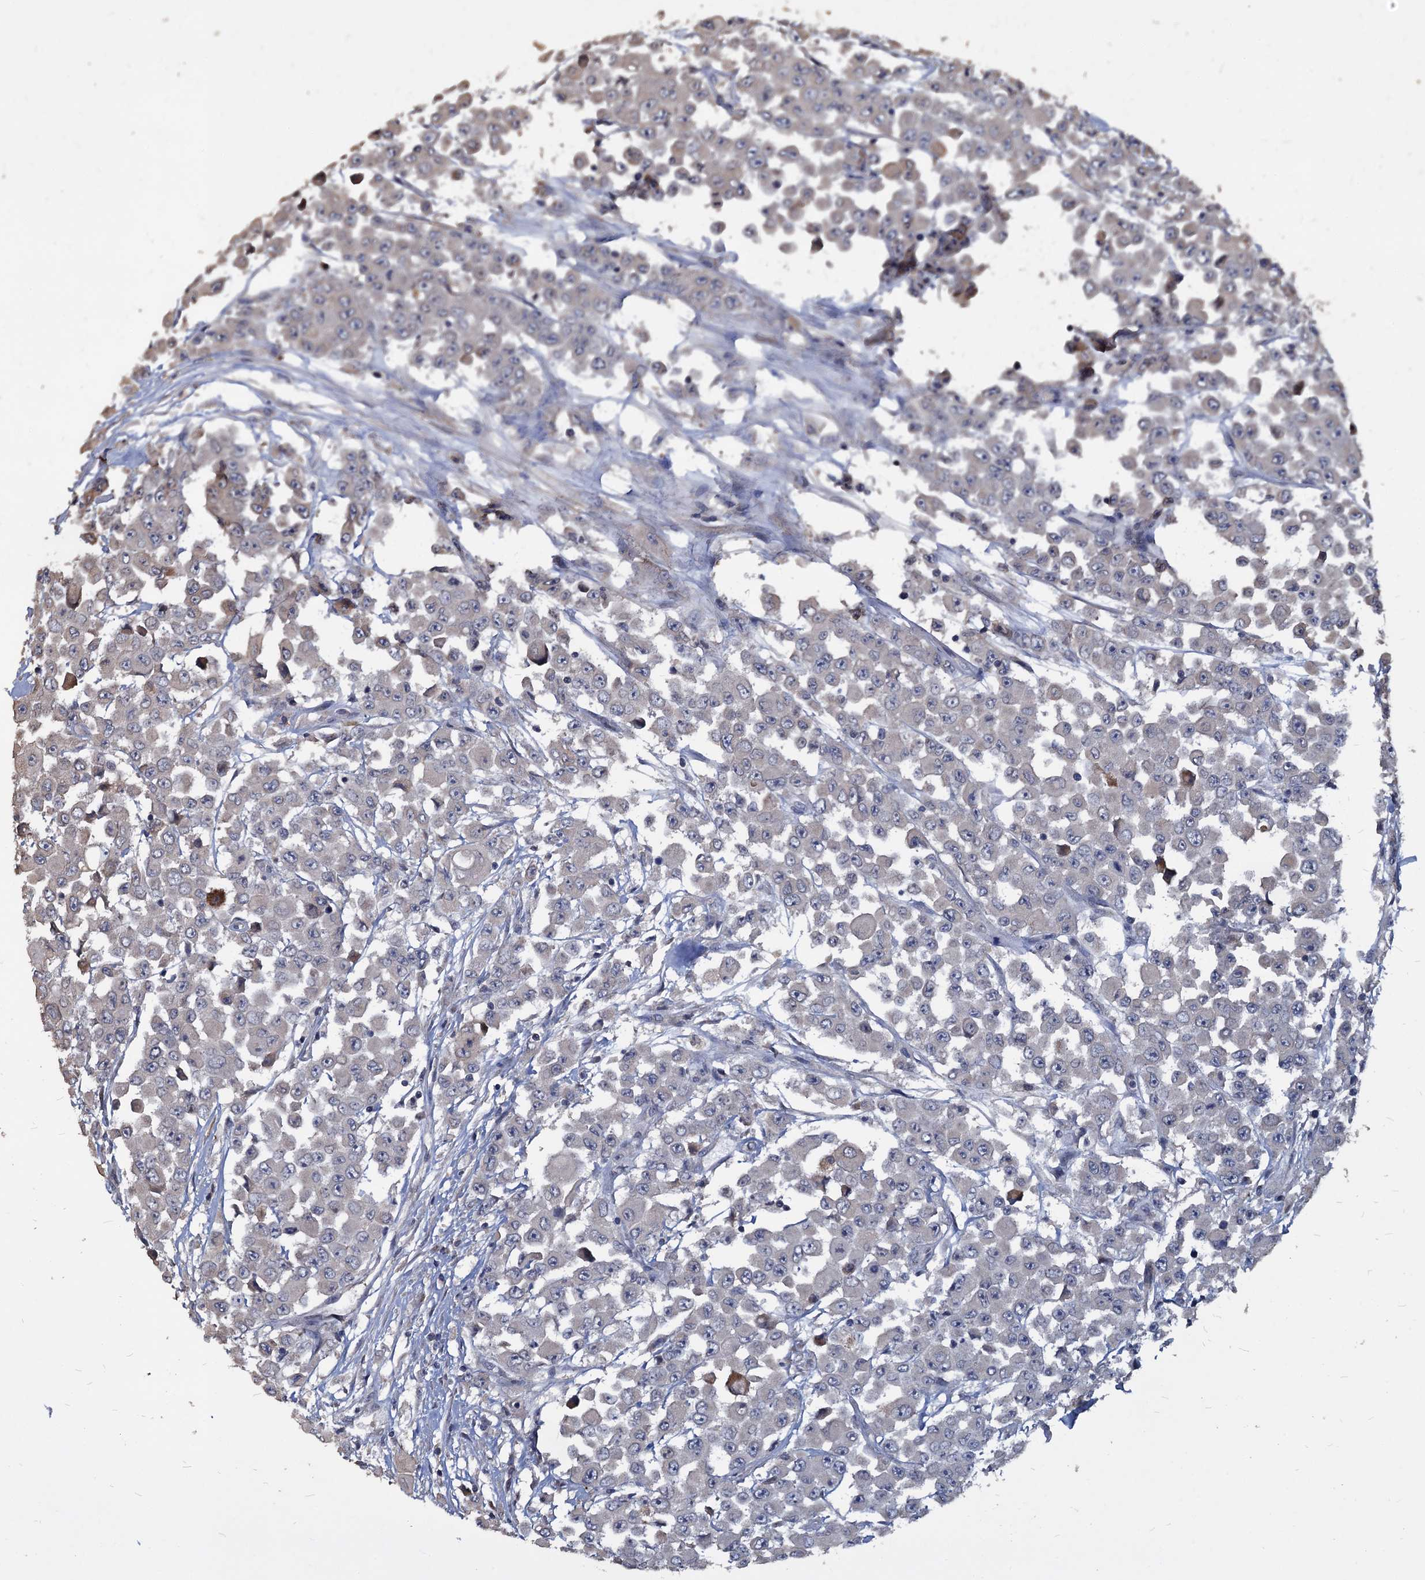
{"staining": {"intensity": "negative", "quantity": "none", "location": "none"}, "tissue": "colorectal cancer", "cell_type": "Tumor cells", "image_type": "cancer", "snomed": [{"axis": "morphology", "description": "Adenocarcinoma, NOS"}, {"axis": "topography", "description": "Colon"}], "caption": "This is a histopathology image of immunohistochemistry staining of colorectal cancer (adenocarcinoma), which shows no expression in tumor cells.", "gene": "DEPDC4", "patient": {"sex": "male", "age": 51}}